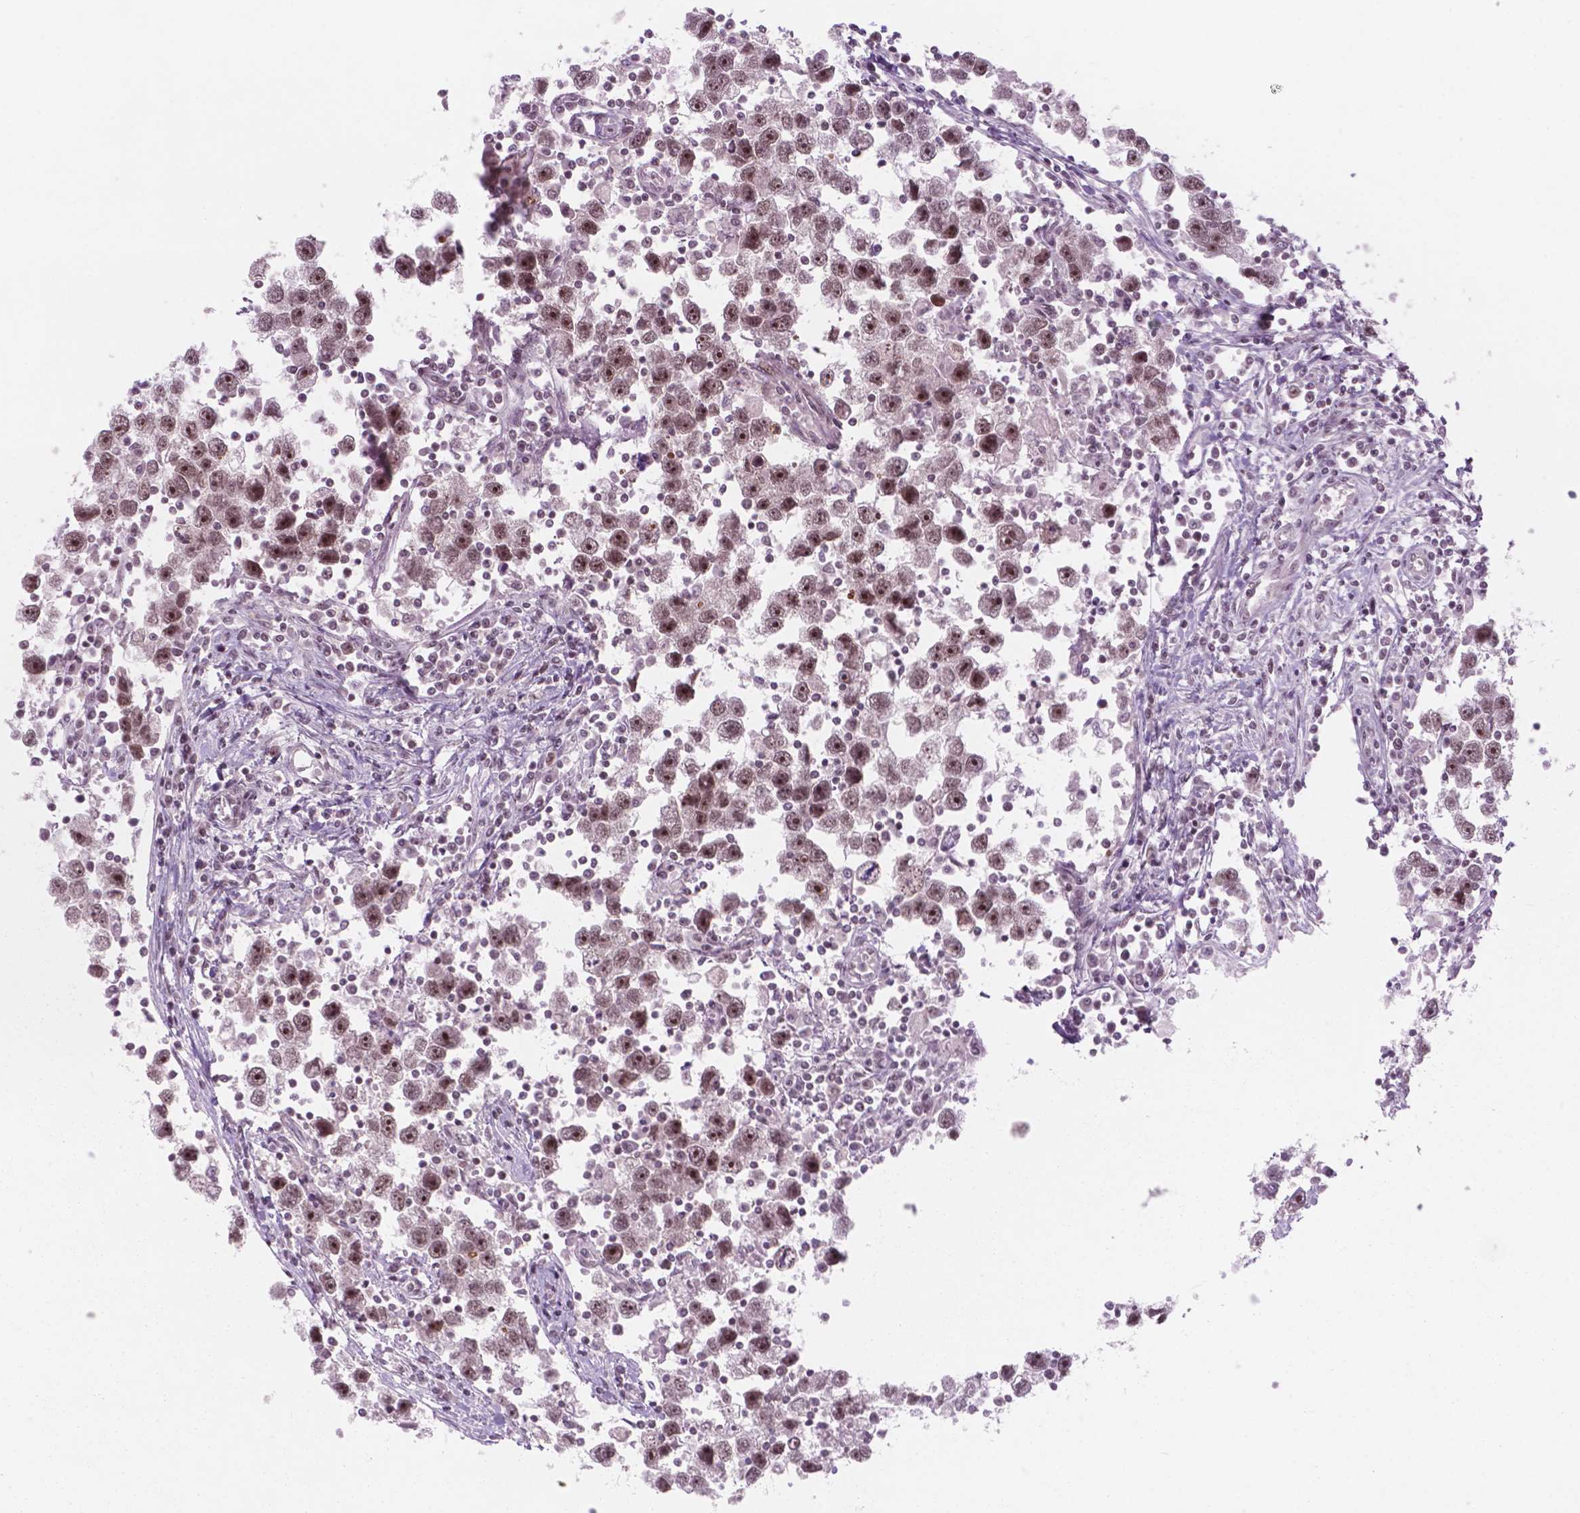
{"staining": {"intensity": "strong", "quantity": ">75%", "location": "nuclear"}, "tissue": "testis cancer", "cell_type": "Tumor cells", "image_type": "cancer", "snomed": [{"axis": "morphology", "description": "Seminoma, NOS"}, {"axis": "topography", "description": "Testis"}], "caption": "Testis seminoma stained with a protein marker exhibits strong staining in tumor cells.", "gene": "POLR2E", "patient": {"sex": "male", "age": 30}}